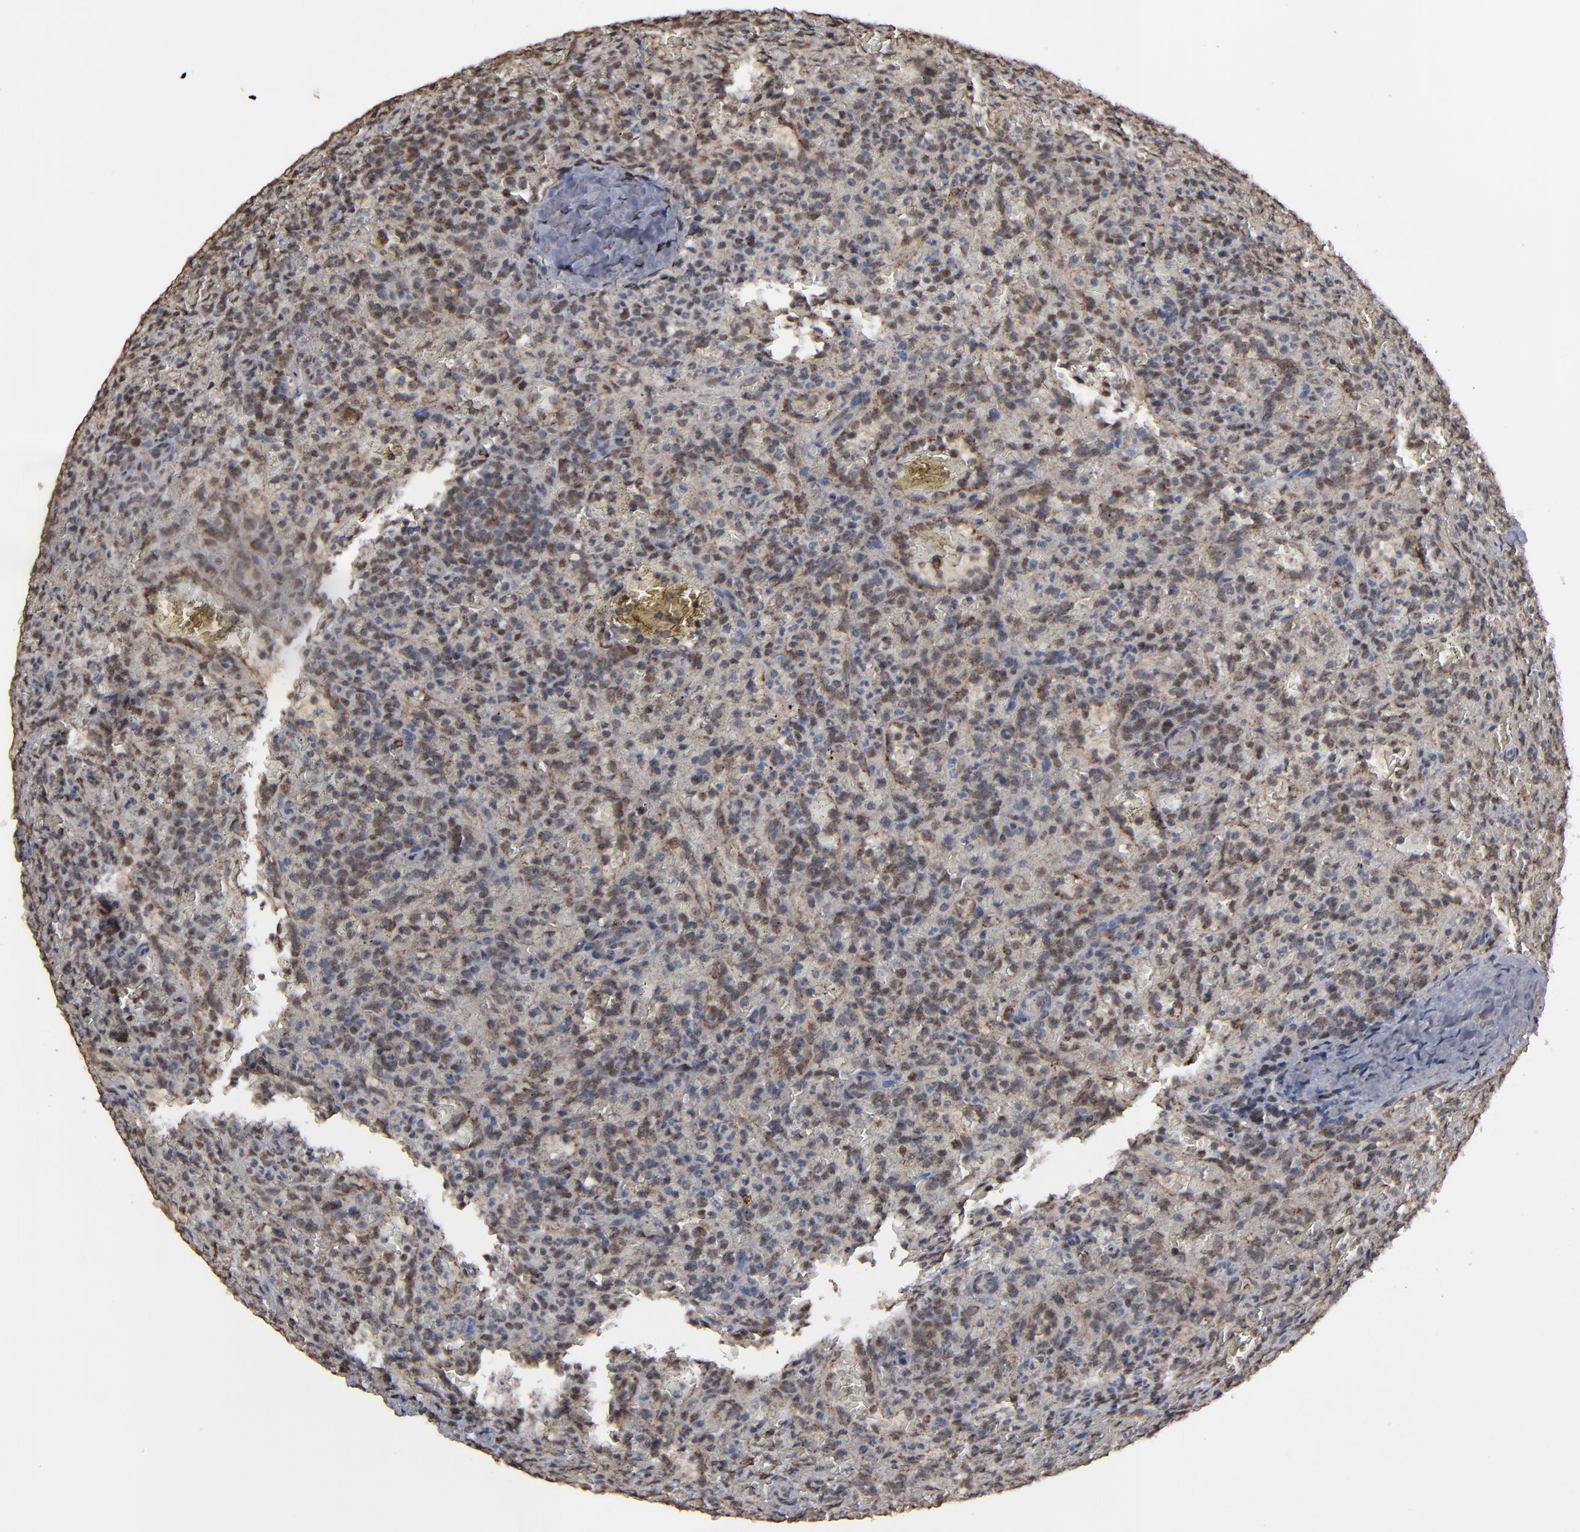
{"staining": {"intensity": "weak", "quantity": "<25%", "location": "nuclear"}, "tissue": "lymphoma", "cell_type": "Tumor cells", "image_type": "cancer", "snomed": [{"axis": "morphology", "description": "Malignant lymphoma, non-Hodgkin's type, Low grade"}, {"axis": "topography", "description": "Spleen"}], "caption": "The micrograph shows no staining of tumor cells in low-grade malignant lymphoma, non-Hodgkin's type.", "gene": "BNIP3", "patient": {"sex": "female", "age": 64}}